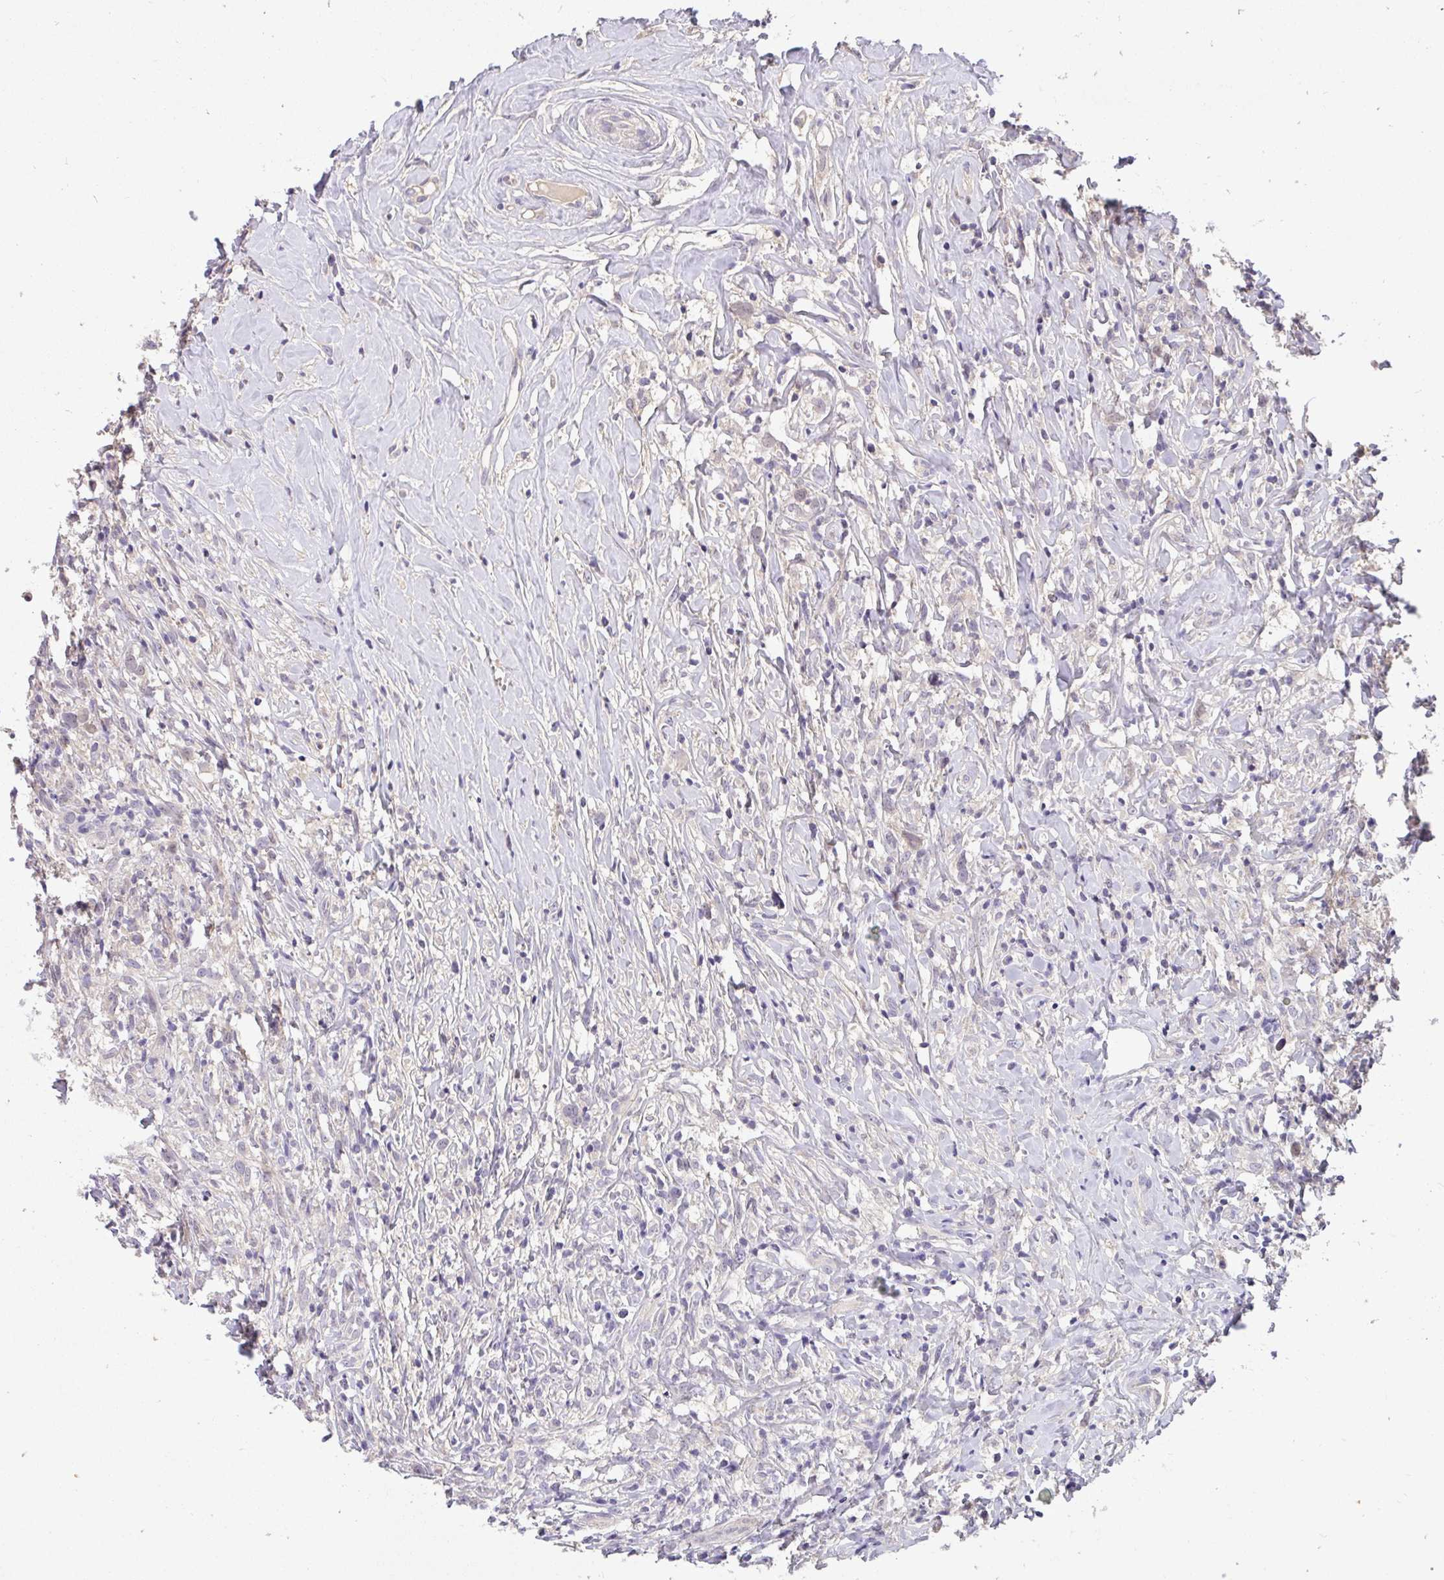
{"staining": {"intensity": "negative", "quantity": "none", "location": "none"}, "tissue": "lymphoma", "cell_type": "Tumor cells", "image_type": "cancer", "snomed": [{"axis": "morphology", "description": "Hodgkin's disease, NOS"}, {"axis": "topography", "description": "No Tissue"}], "caption": "High magnification brightfield microscopy of Hodgkin's disease stained with DAB (3,3'-diaminobenzidine) (brown) and counterstained with hematoxylin (blue): tumor cells show no significant staining.", "gene": "C19orf54", "patient": {"sex": "female", "age": 21}}